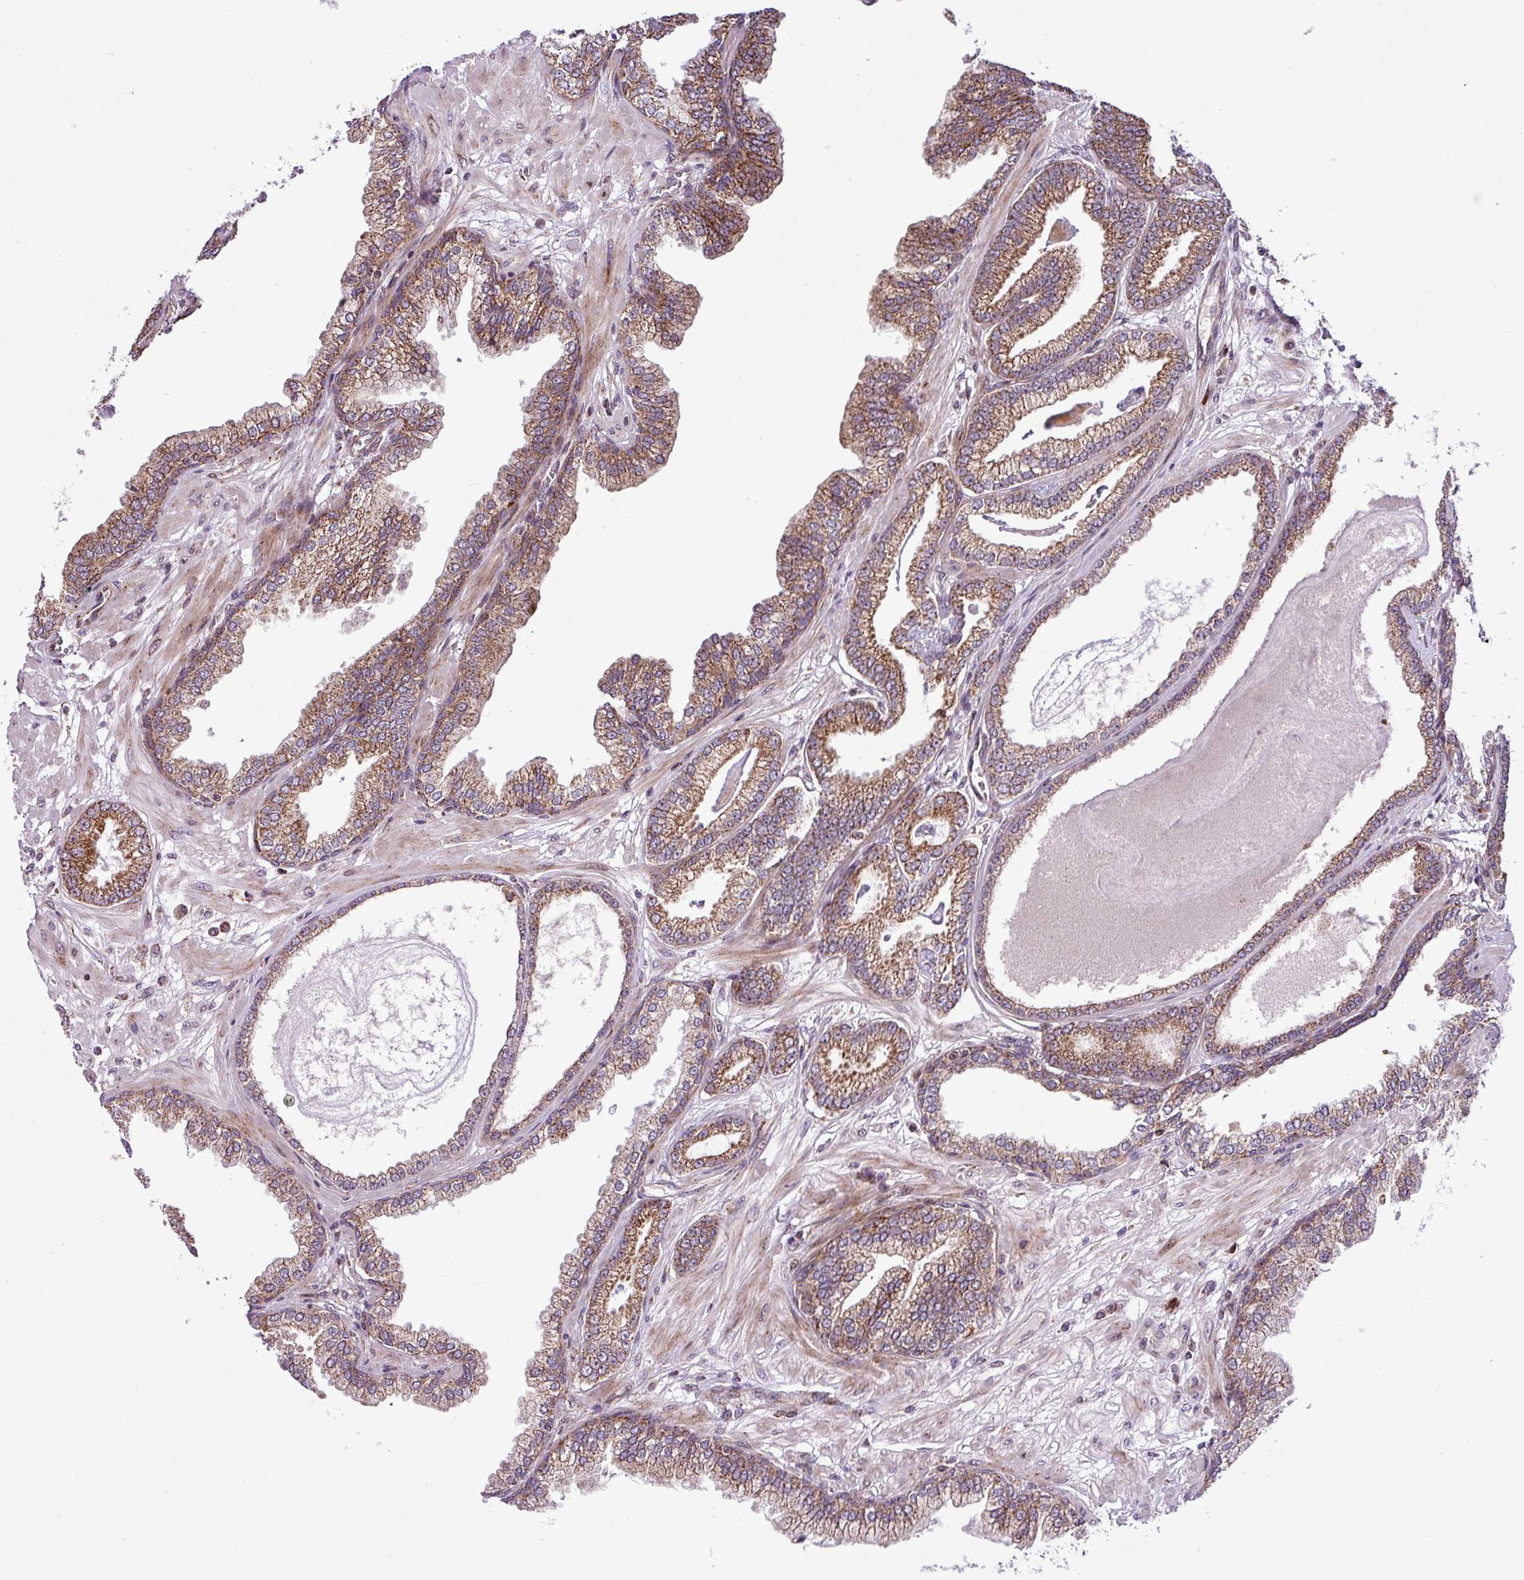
{"staining": {"intensity": "strong", "quantity": "25%-75%", "location": "cytoplasmic/membranous"}, "tissue": "prostate cancer", "cell_type": "Tumor cells", "image_type": "cancer", "snomed": [{"axis": "morphology", "description": "Adenocarcinoma, Low grade"}, {"axis": "topography", "description": "Prostate"}], "caption": "A high-resolution image shows IHC staining of adenocarcinoma (low-grade) (prostate), which displays strong cytoplasmic/membranous staining in about 25%-75% of tumor cells. The protein is stained brown, and the nuclei are stained in blue (DAB IHC with brightfield microscopy, high magnification).", "gene": "B3GNT9", "patient": {"sex": "male", "age": 64}}